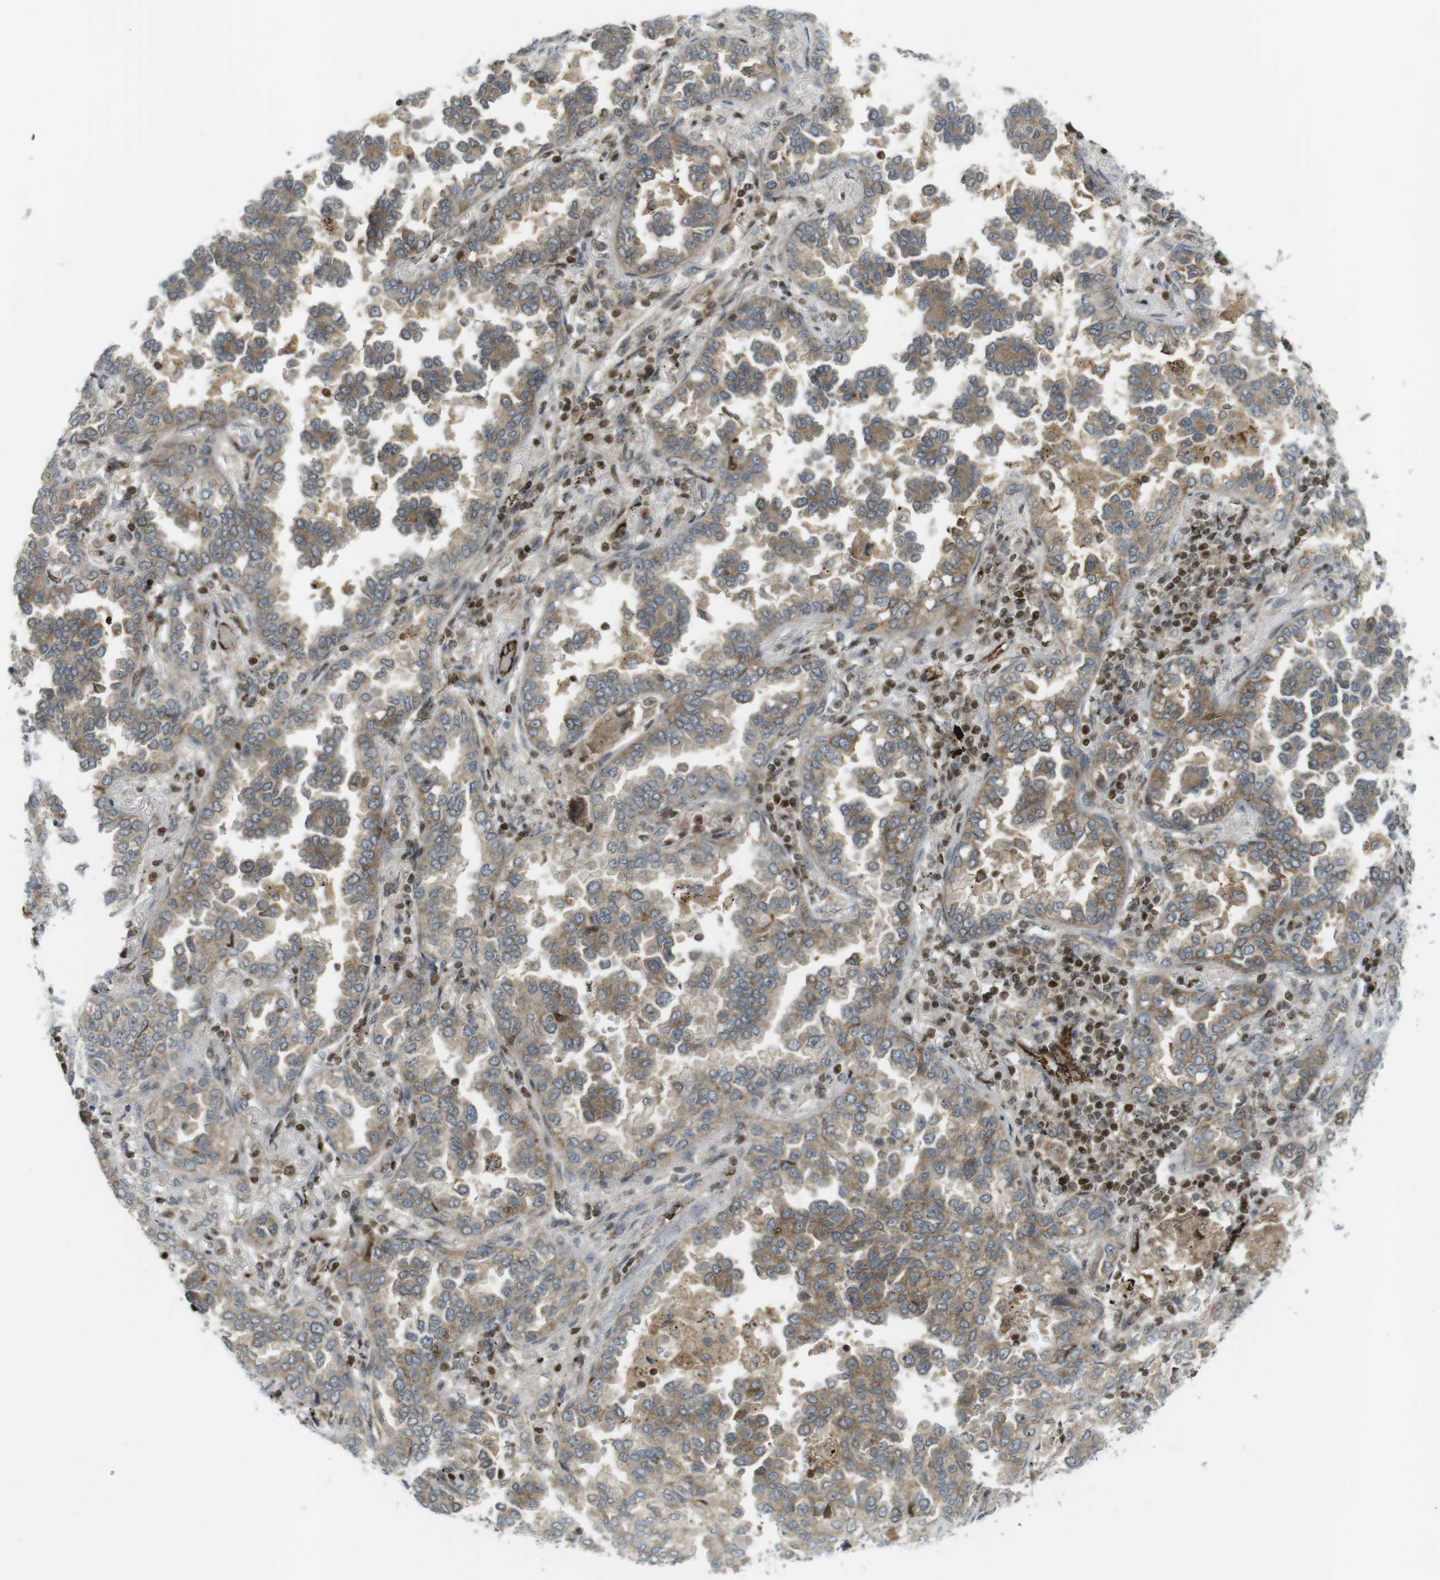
{"staining": {"intensity": "moderate", "quantity": "25%-75%", "location": "cytoplasmic/membranous"}, "tissue": "lung cancer", "cell_type": "Tumor cells", "image_type": "cancer", "snomed": [{"axis": "morphology", "description": "Normal tissue, NOS"}, {"axis": "morphology", "description": "Adenocarcinoma, NOS"}, {"axis": "topography", "description": "Lung"}], "caption": "IHC image of neoplastic tissue: lung cancer stained using IHC reveals medium levels of moderate protein expression localized specifically in the cytoplasmic/membranous of tumor cells, appearing as a cytoplasmic/membranous brown color.", "gene": "PPP1R13B", "patient": {"sex": "male", "age": 59}}